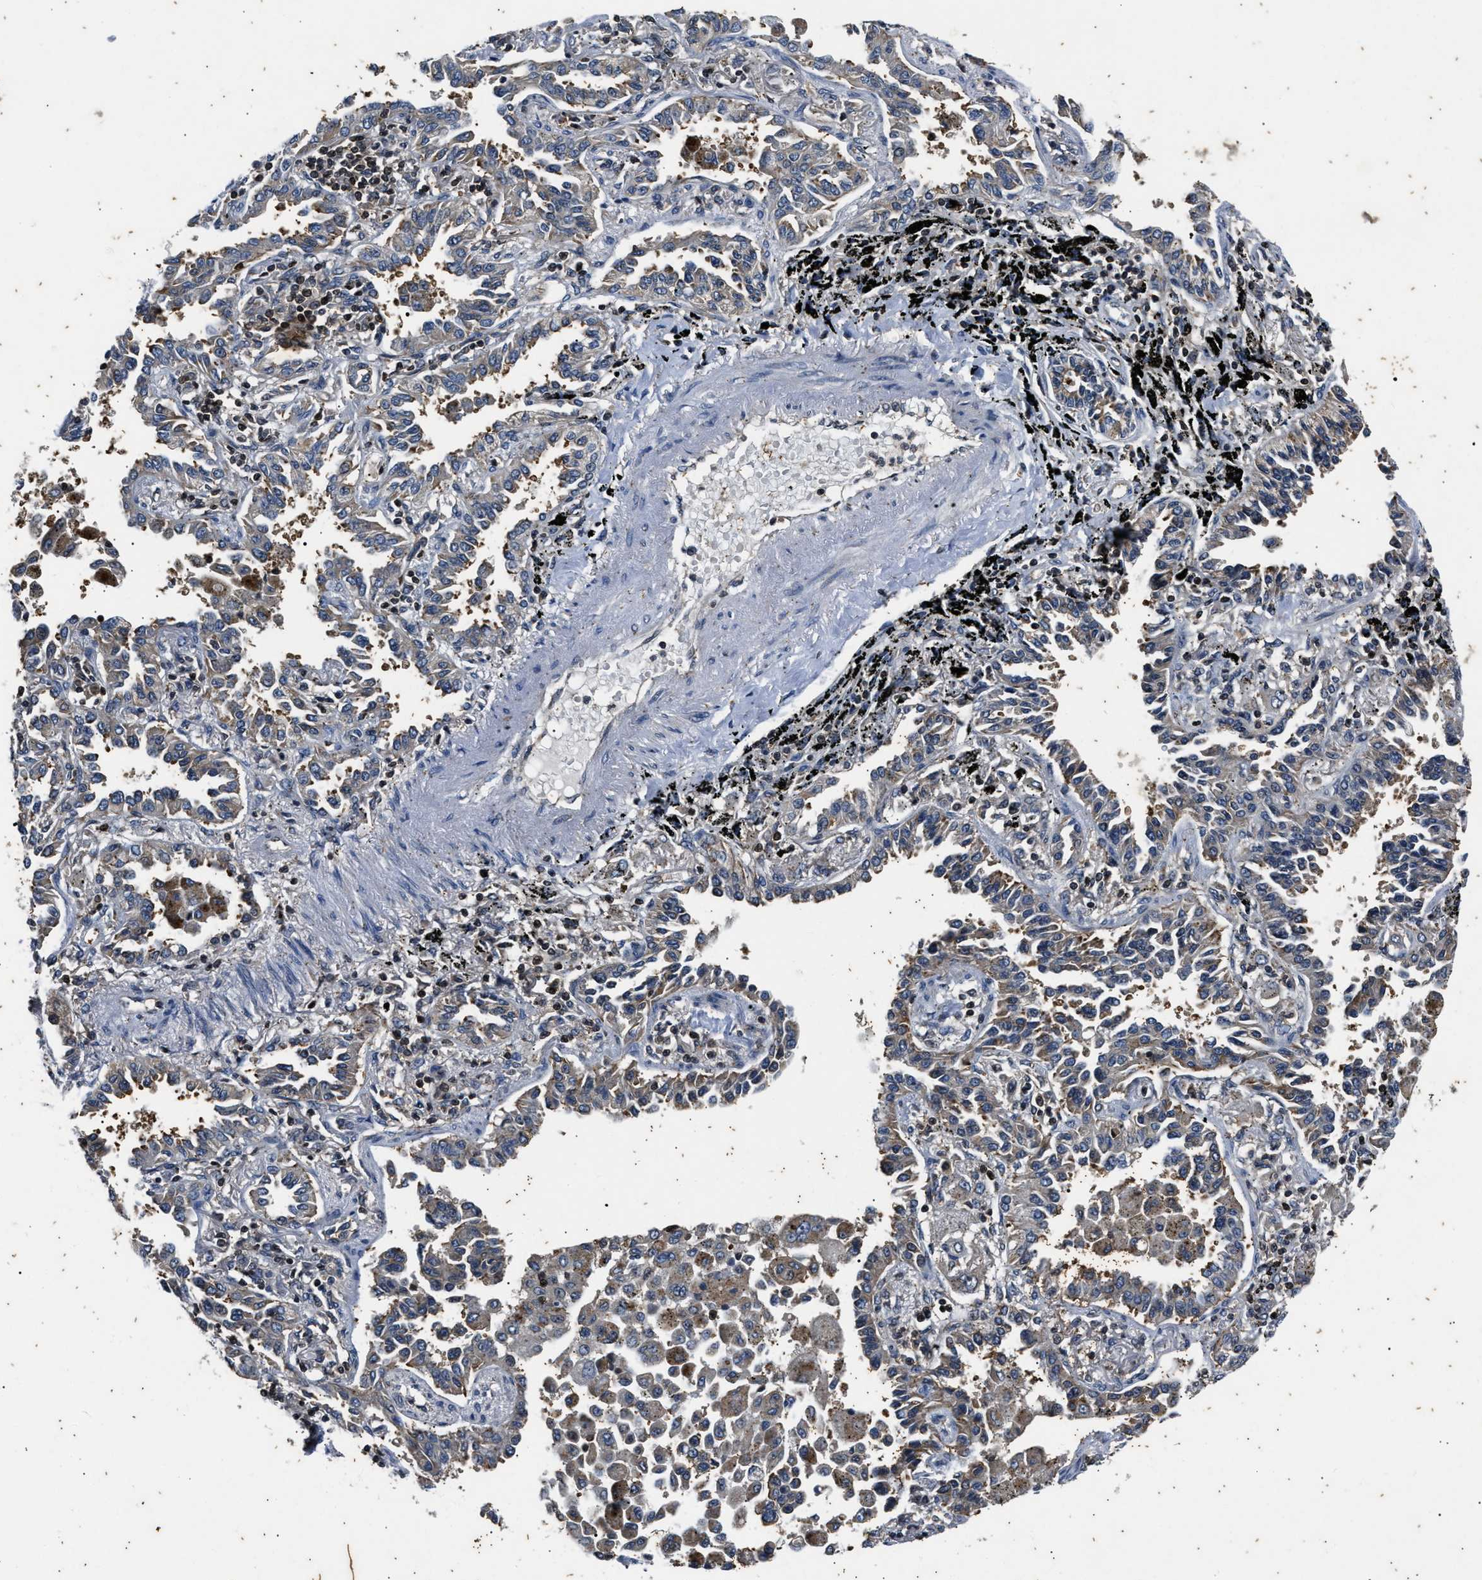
{"staining": {"intensity": "weak", "quantity": "<25%", "location": "cytoplasmic/membranous"}, "tissue": "lung cancer", "cell_type": "Tumor cells", "image_type": "cancer", "snomed": [{"axis": "morphology", "description": "Normal tissue, NOS"}, {"axis": "morphology", "description": "Adenocarcinoma, NOS"}, {"axis": "topography", "description": "Lung"}], "caption": "DAB (3,3'-diaminobenzidine) immunohistochemical staining of human lung cancer exhibits no significant staining in tumor cells.", "gene": "PTPN7", "patient": {"sex": "male", "age": 59}}